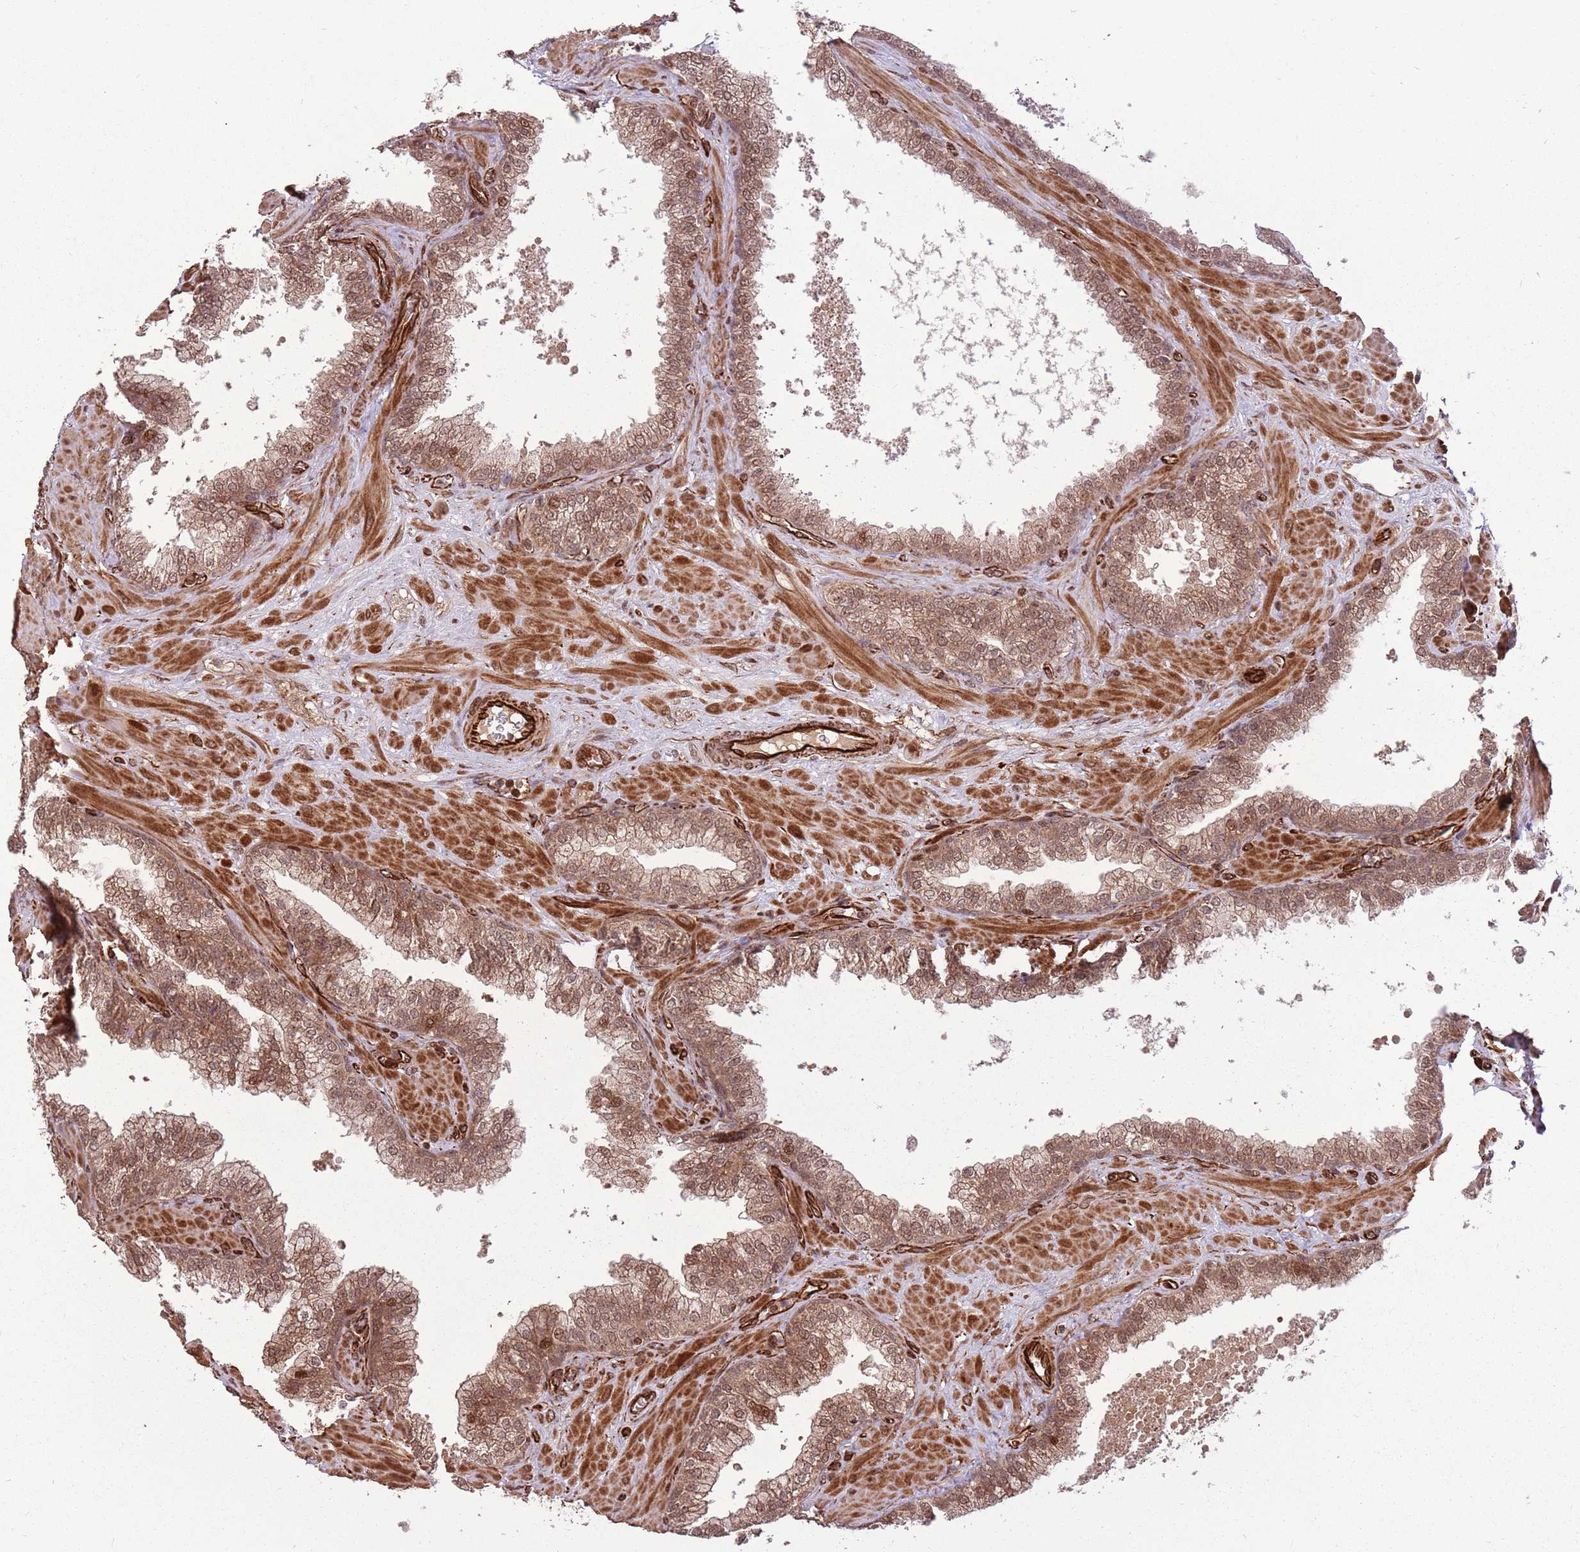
{"staining": {"intensity": "moderate", "quantity": ">75%", "location": "cytoplasmic/membranous,nuclear"}, "tissue": "prostate", "cell_type": "Glandular cells", "image_type": "normal", "snomed": [{"axis": "morphology", "description": "Normal tissue, NOS"}, {"axis": "topography", "description": "Prostate"}], "caption": "Prostate stained with a brown dye reveals moderate cytoplasmic/membranous,nuclear positive expression in approximately >75% of glandular cells.", "gene": "ADAMTS3", "patient": {"sex": "male", "age": 60}}